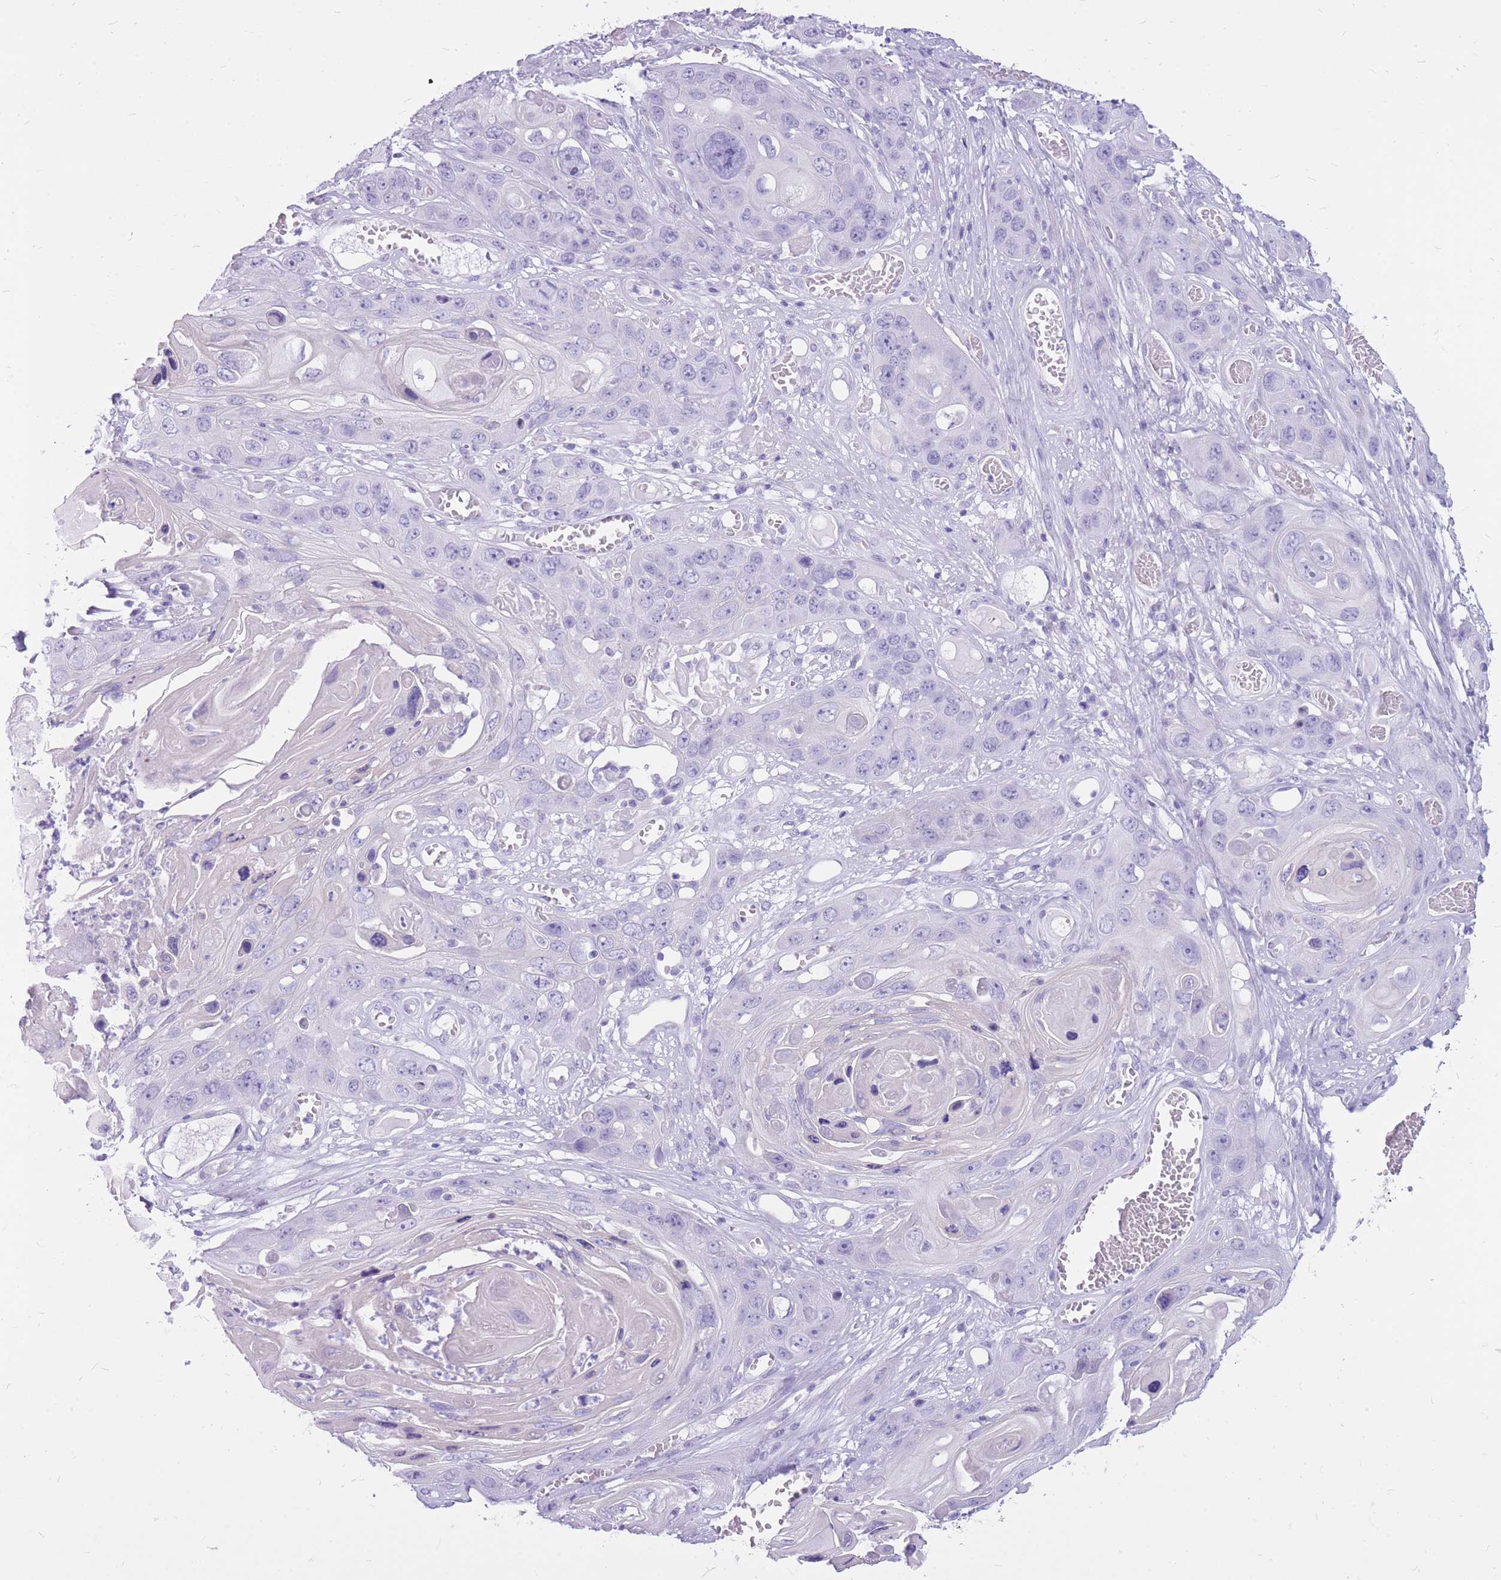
{"staining": {"intensity": "negative", "quantity": "none", "location": "none"}, "tissue": "skin cancer", "cell_type": "Tumor cells", "image_type": "cancer", "snomed": [{"axis": "morphology", "description": "Squamous cell carcinoma, NOS"}, {"axis": "topography", "description": "Skin"}], "caption": "Protein analysis of skin cancer (squamous cell carcinoma) reveals no significant expression in tumor cells.", "gene": "CYP21A2", "patient": {"sex": "male", "age": 55}}